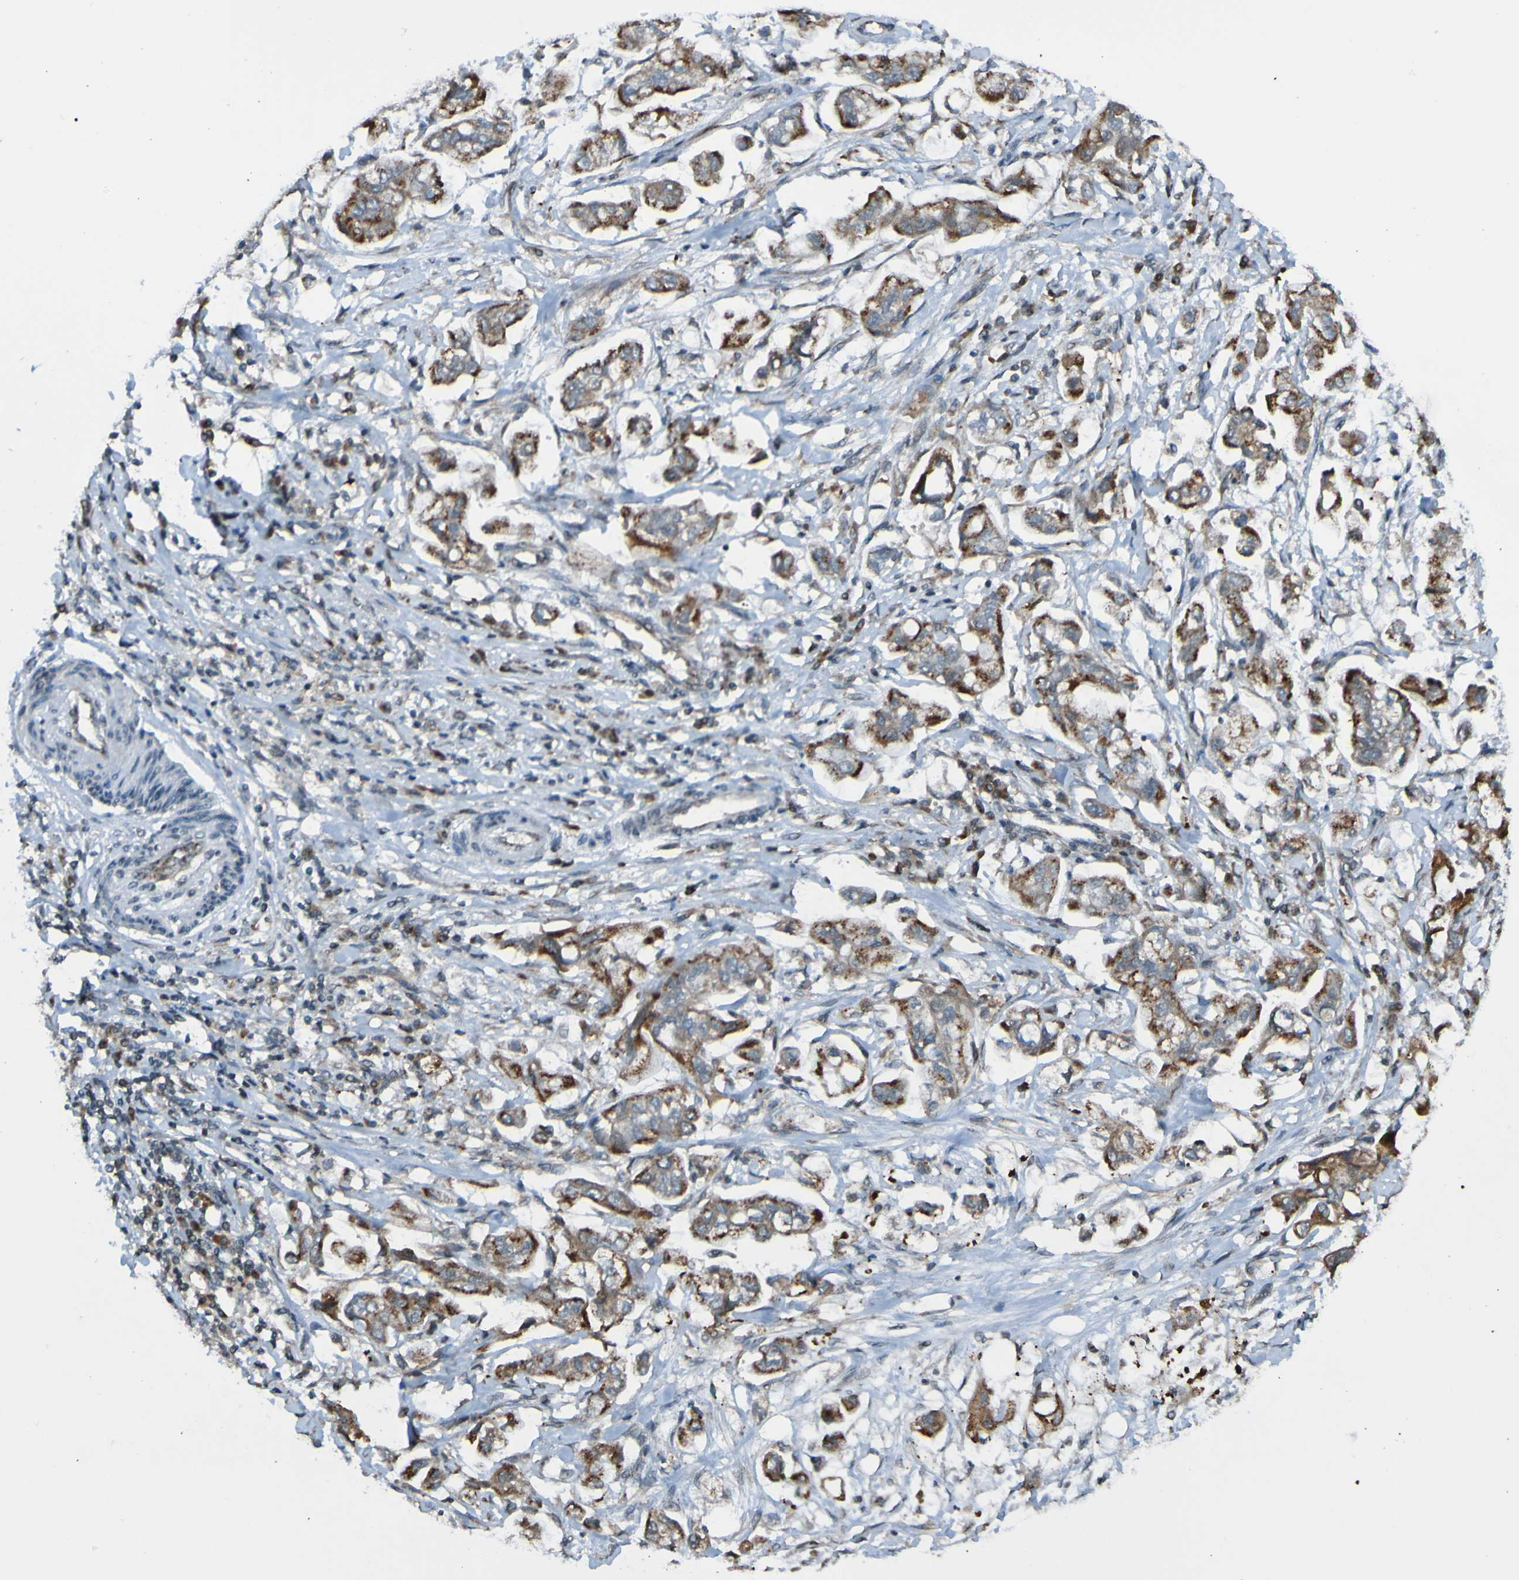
{"staining": {"intensity": "strong", "quantity": "25%-75%", "location": "cytoplasmic/membranous"}, "tissue": "stomach cancer", "cell_type": "Tumor cells", "image_type": "cancer", "snomed": [{"axis": "morphology", "description": "Adenocarcinoma, NOS"}, {"axis": "topography", "description": "Stomach"}], "caption": "Immunohistochemistry (DAB (3,3'-diaminobenzidine)) staining of human stomach adenocarcinoma displays strong cytoplasmic/membranous protein positivity in about 25%-75% of tumor cells.", "gene": "UNG", "patient": {"sex": "male", "age": 62}}